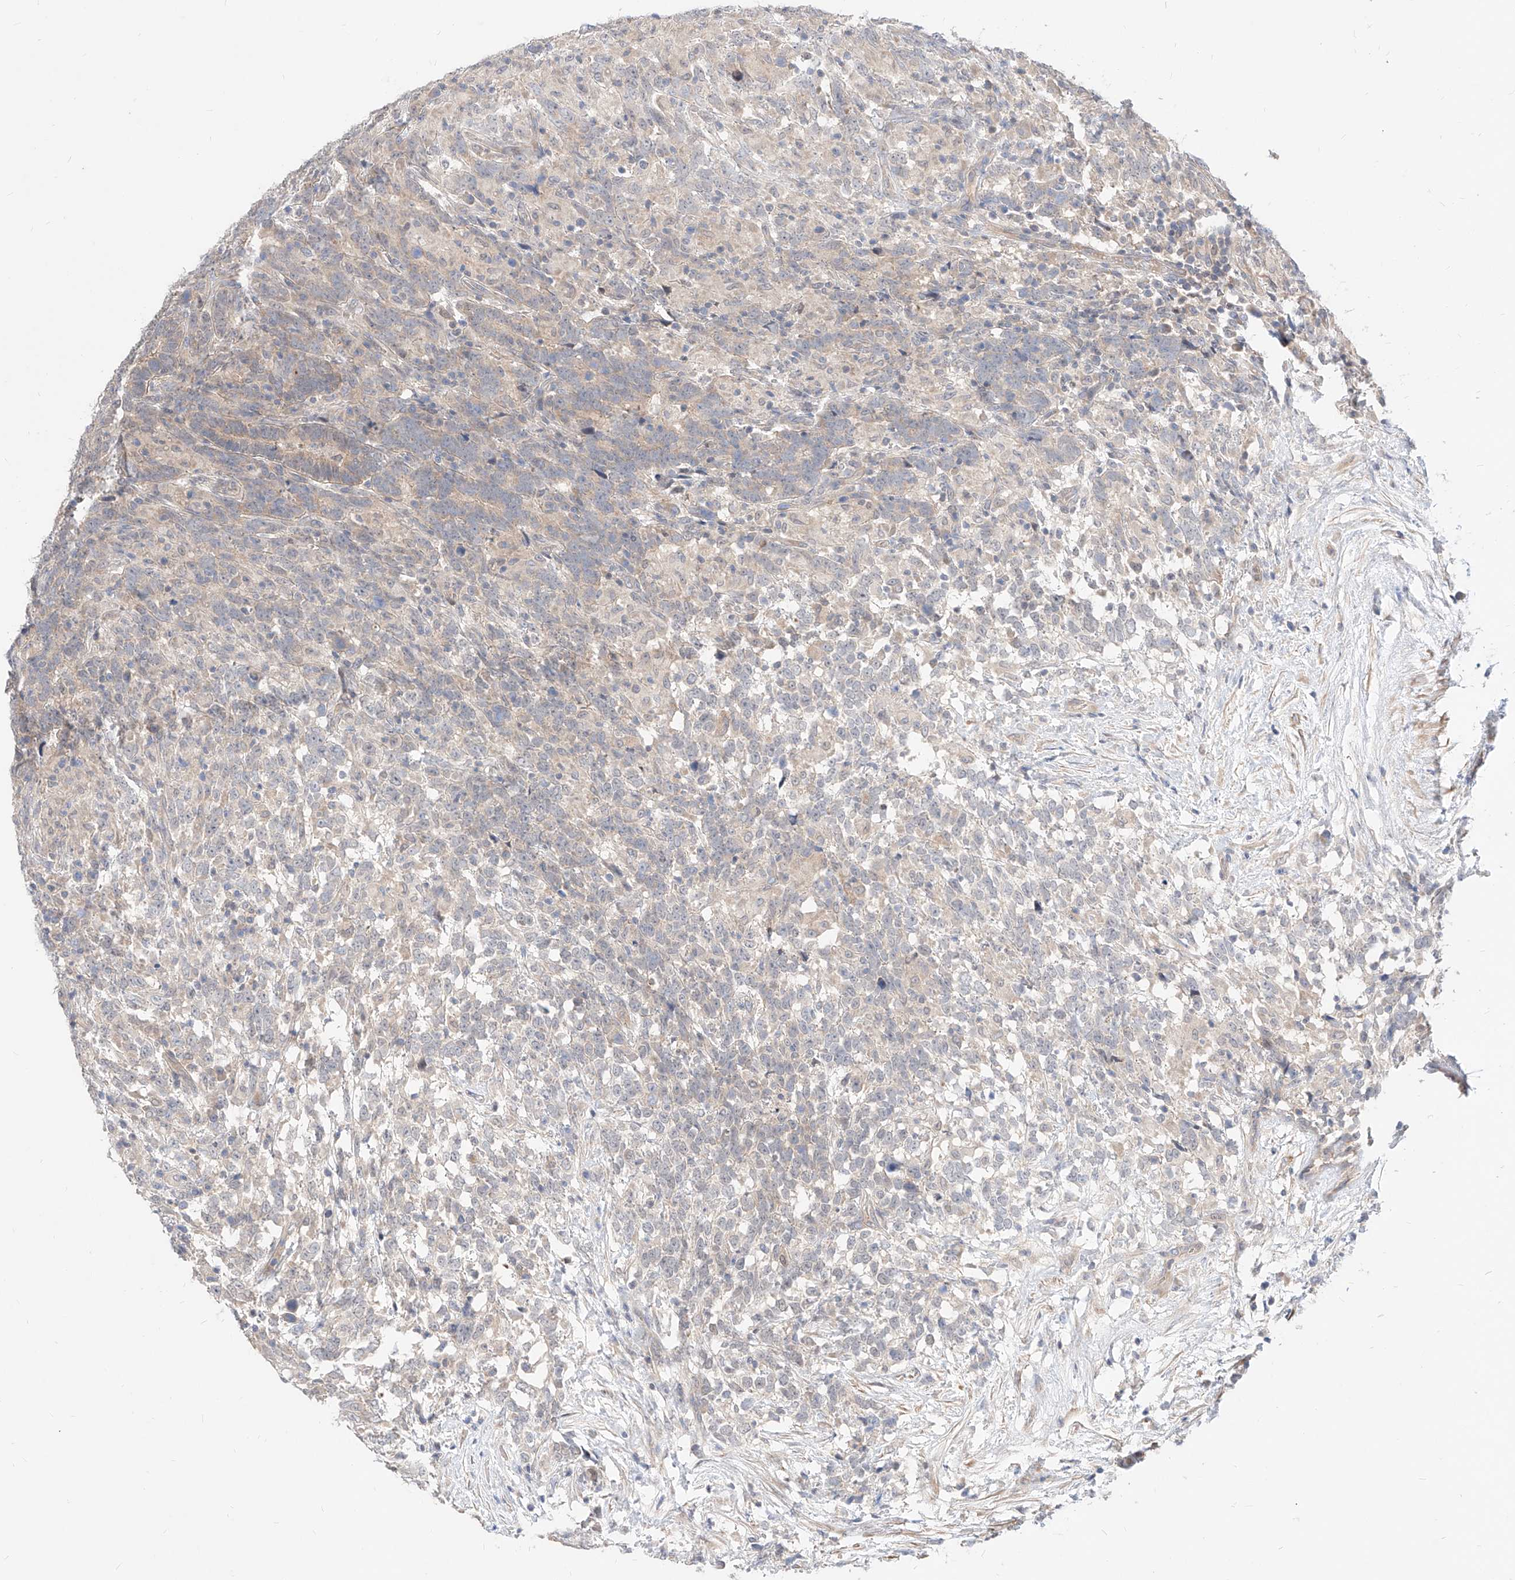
{"staining": {"intensity": "negative", "quantity": "none", "location": "none"}, "tissue": "testis cancer", "cell_type": "Tumor cells", "image_type": "cancer", "snomed": [{"axis": "morphology", "description": "Carcinoma, Embryonal, NOS"}, {"axis": "topography", "description": "Testis"}], "caption": "Immunohistochemical staining of testis embryonal carcinoma displays no significant expression in tumor cells.", "gene": "TSNAX", "patient": {"sex": "male", "age": 26}}